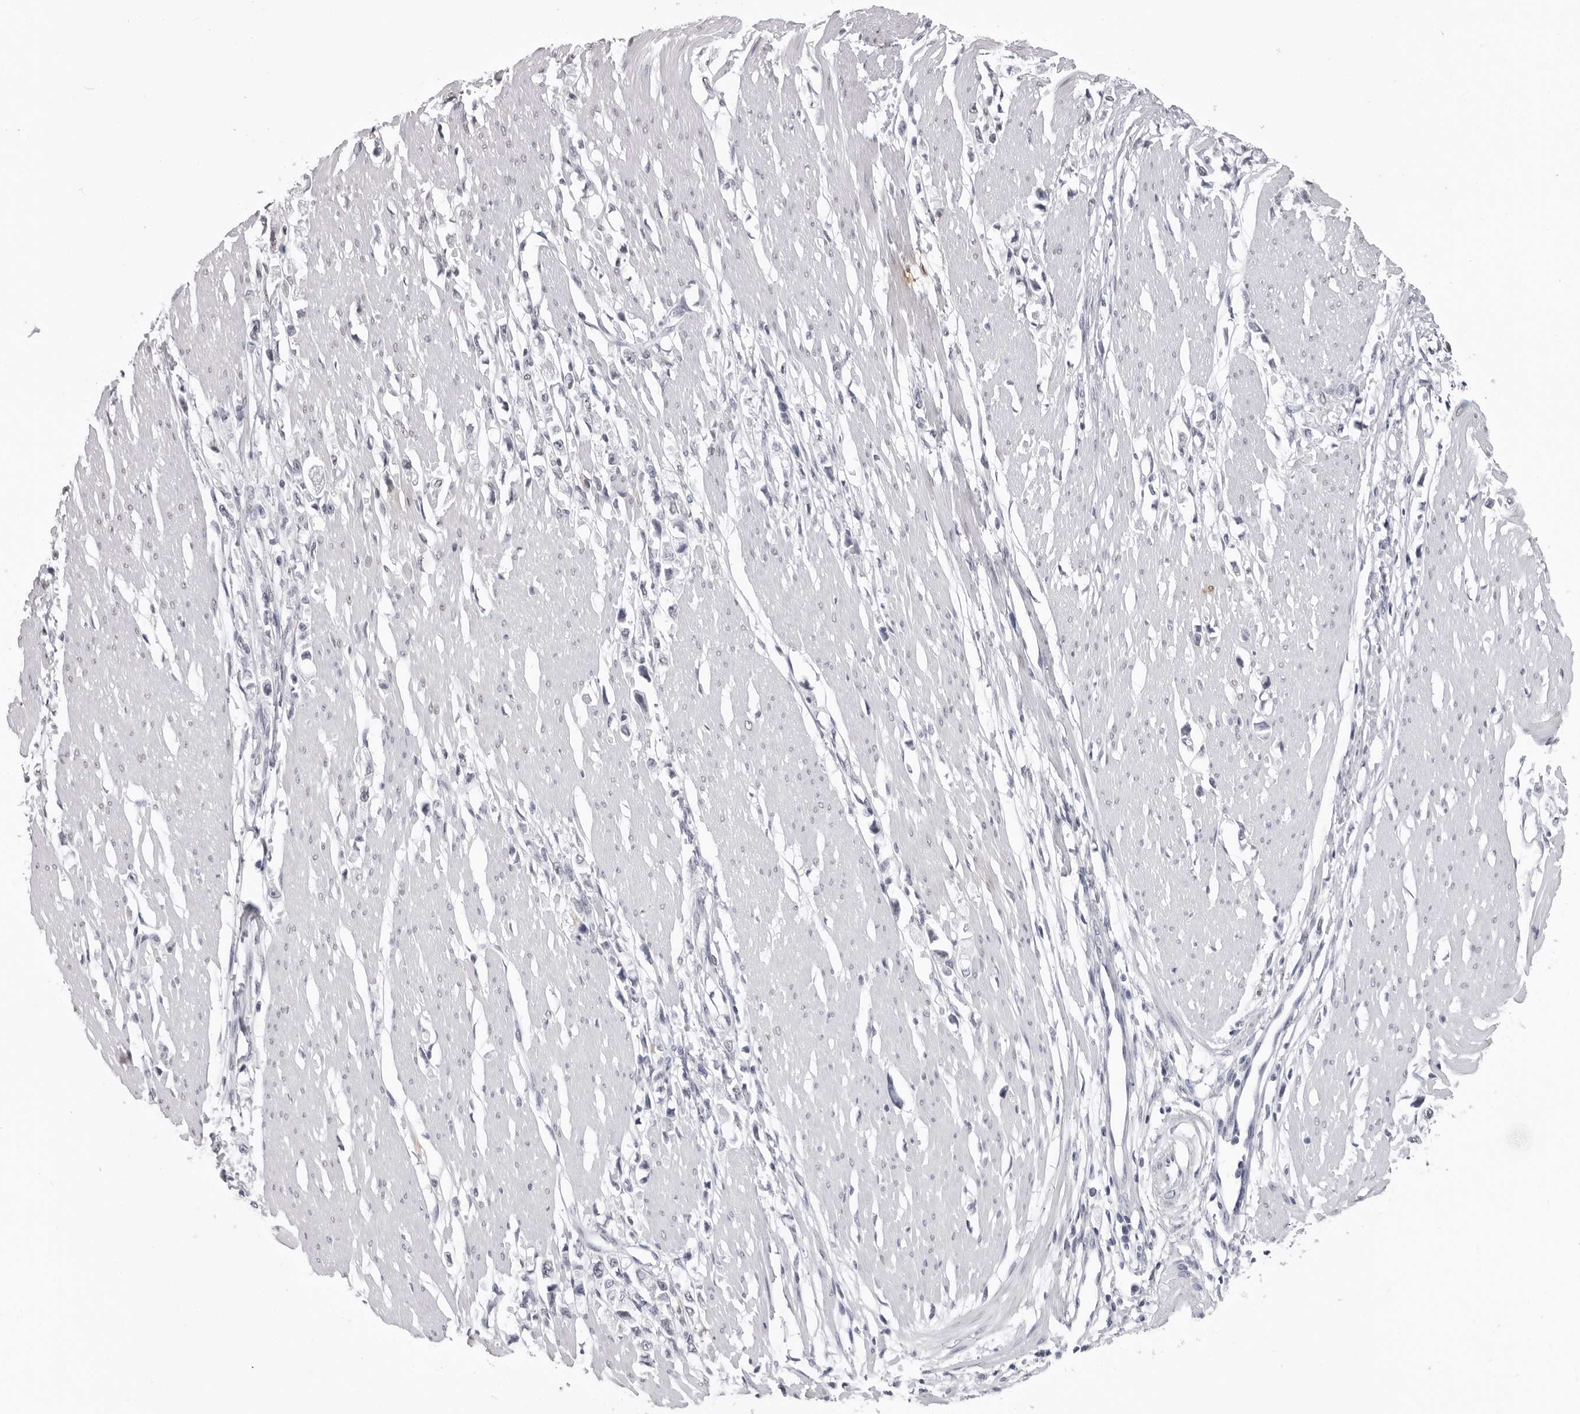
{"staining": {"intensity": "negative", "quantity": "none", "location": "none"}, "tissue": "stomach cancer", "cell_type": "Tumor cells", "image_type": "cancer", "snomed": [{"axis": "morphology", "description": "Adenocarcinoma, NOS"}, {"axis": "topography", "description": "Stomach"}], "caption": "A high-resolution photomicrograph shows IHC staining of adenocarcinoma (stomach), which displays no significant staining in tumor cells. (Immunohistochemistry, brightfield microscopy, high magnification).", "gene": "HEPACAM", "patient": {"sex": "female", "age": 59}}